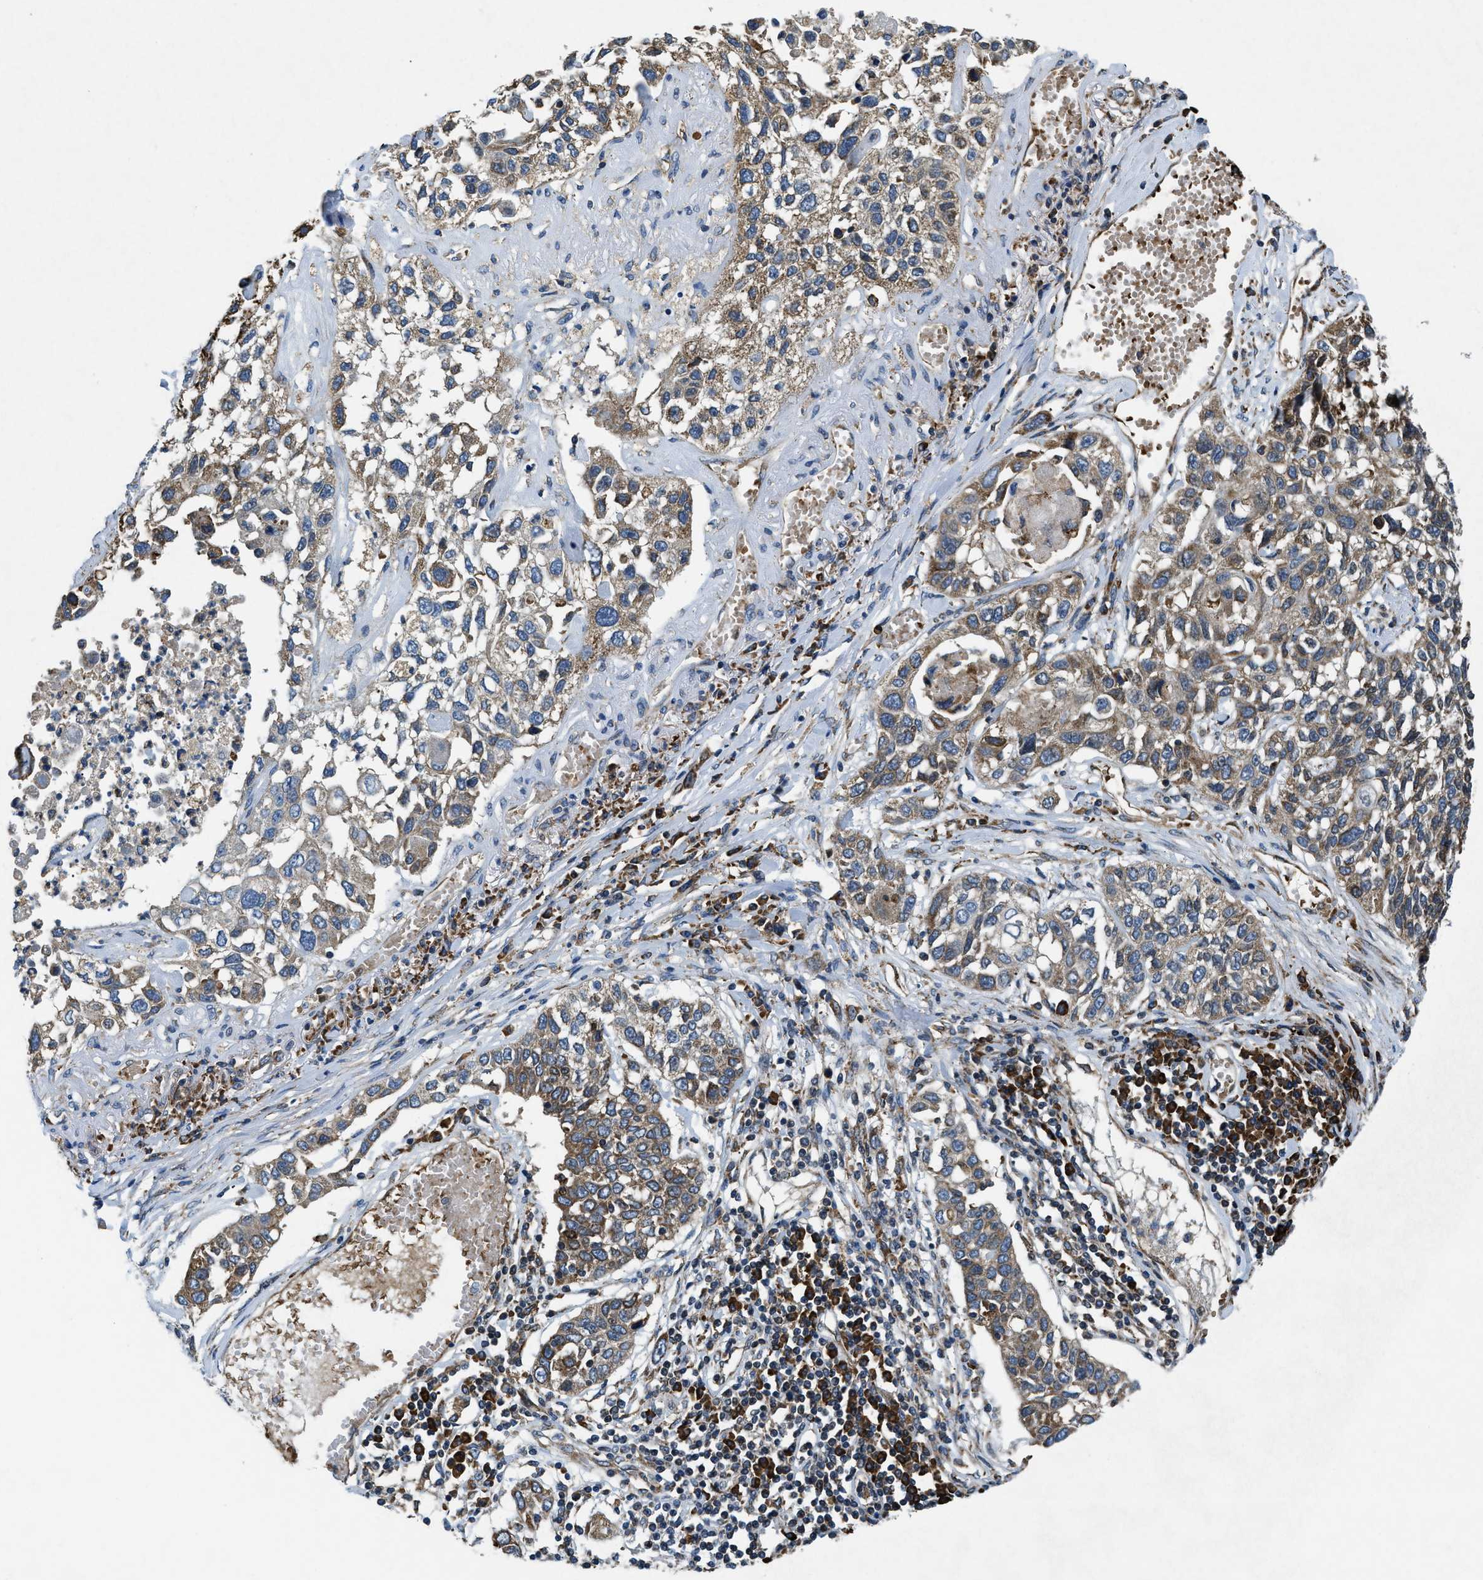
{"staining": {"intensity": "moderate", "quantity": ">75%", "location": "cytoplasmic/membranous"}, "tissue": "lung cancer", "cell_type": "Tumor cells", "image_type": "cancer", "snomed": [{"axis": "morphology", "description": "Squamous cell carcinoma, NOS"}, {"axis": "topography", "description": "Lung"}], "caption": "Tumor cells show moderate cytoplasmic/membranous expression in about >75% of cells in squamous cell carcinoma (lung). The staining was performed using DAB (3,3'-diaminobenzidine), with brown indicating positive protein expression. Nuclei are stained blue with hematoxylin.", "gene": "CSPG4", "patient": {"sex": "male", "age": 71}}